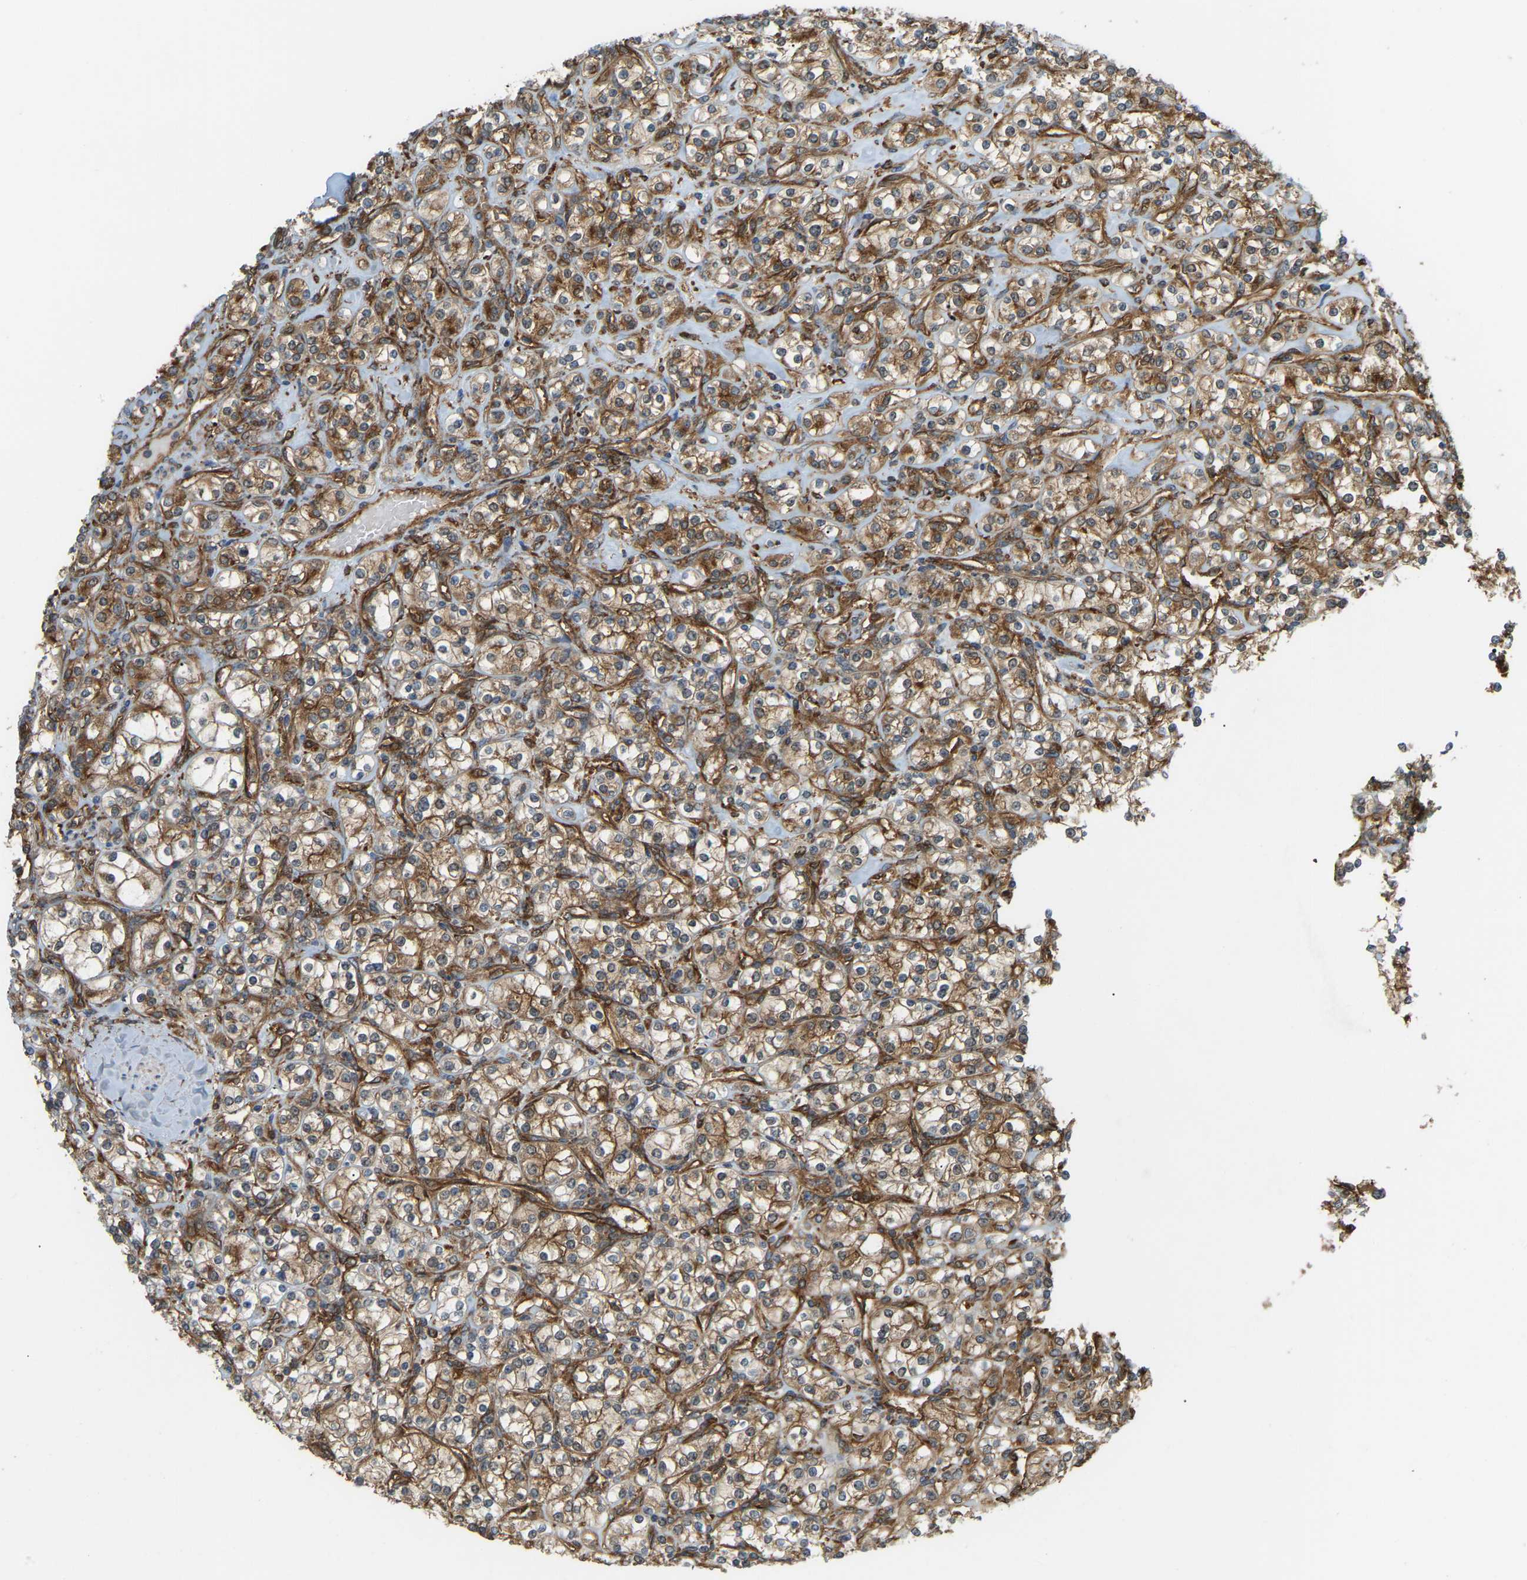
{"staining": {"intensity": "strong", "quantity": ">75%", "location": "cytoplasmic/membranous"}, "tissue": "renal cancer", "cell_type": "Tumor cells", "image_type": "cancer", "snomed": [{"axis": "morphology", "description": "Adenocarcinoma, NOS"}, {"axis": "topography", "description": "Kidney"}], "caption": "Immunohistochemistry of adenocarcinoma (renal) demonstrates high levels of strong cytoplasmic/membranous expression in approximately >75% of tumor cells.", "gene": "PICALM", "patient": {"sex": "male", "age": 77}}